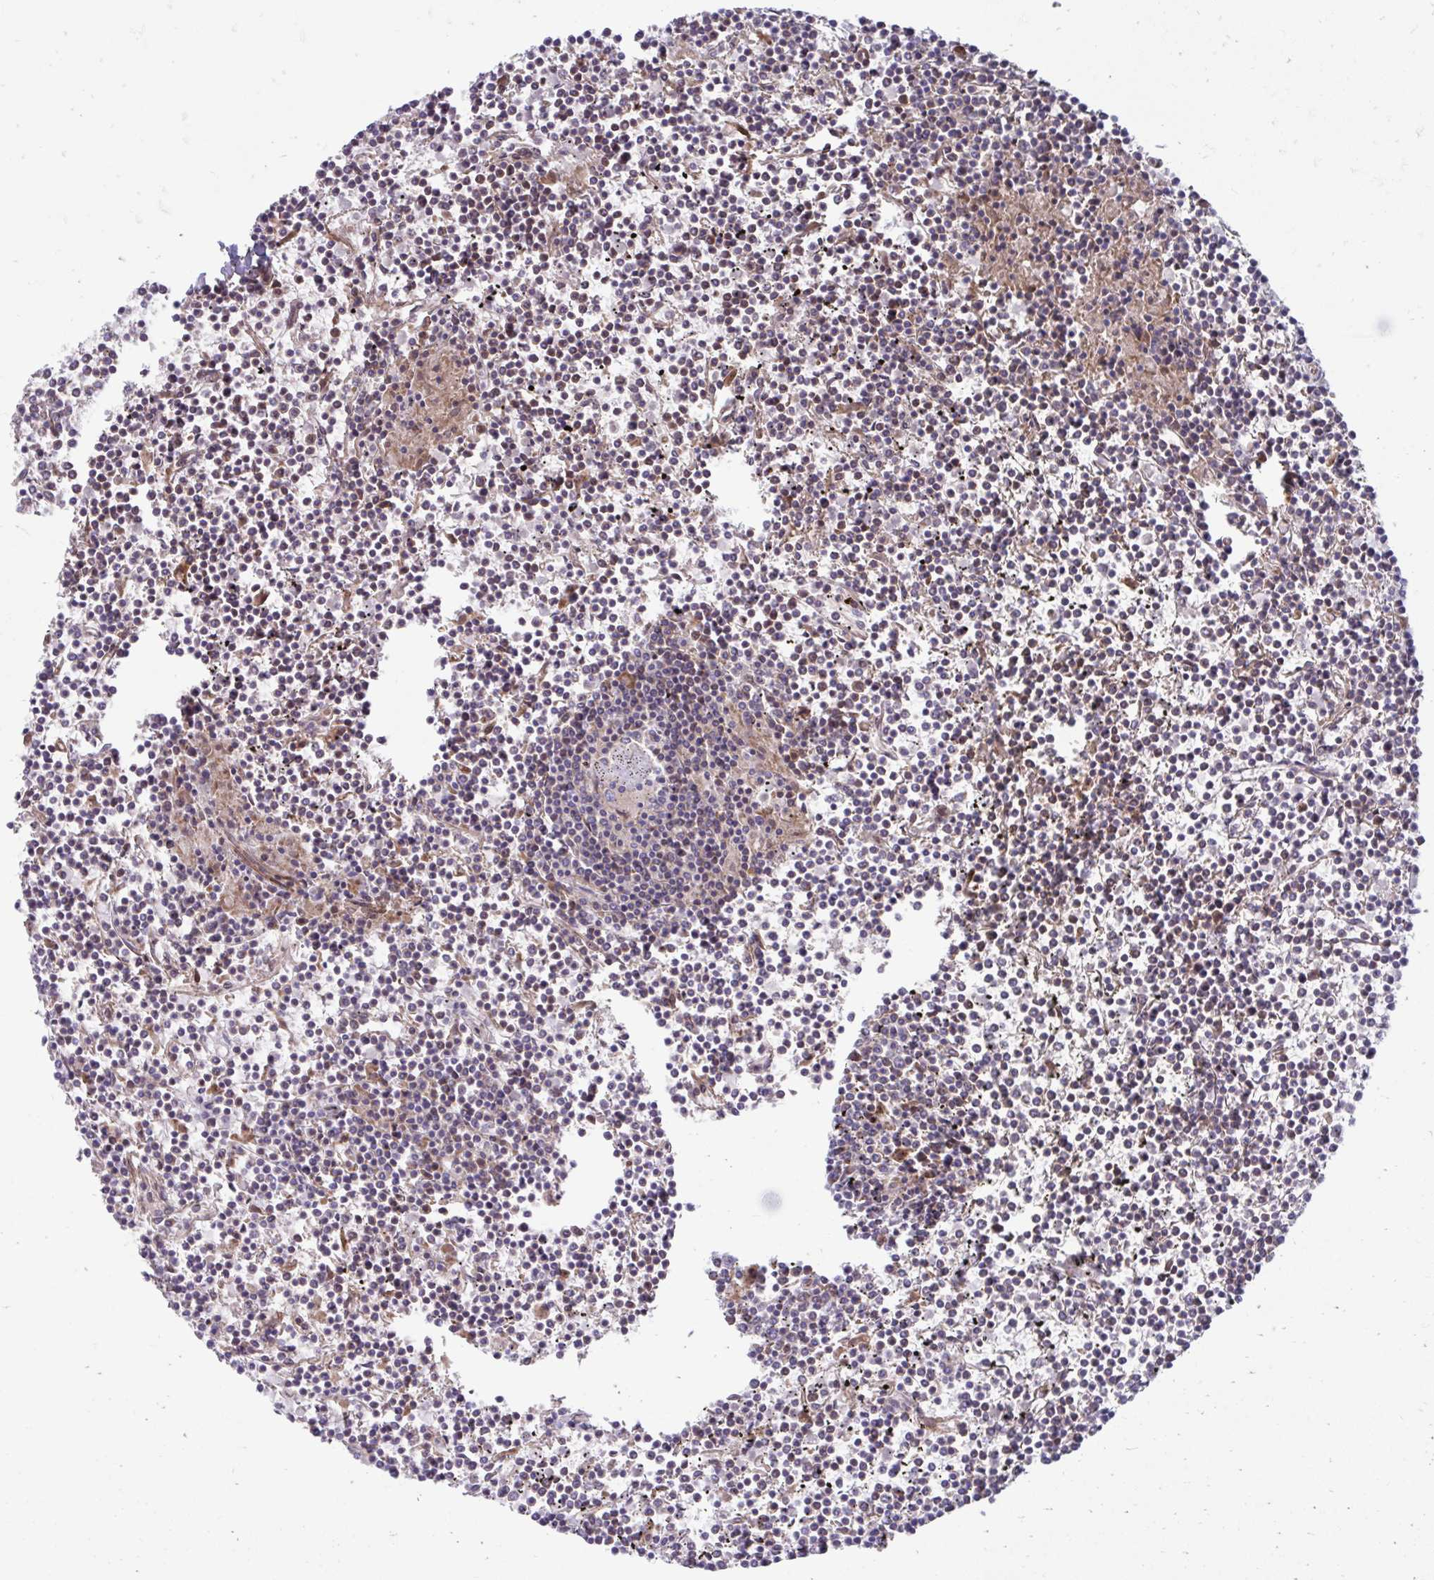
{"staining": {"intensity": "weak", "quantity": "25%-75%", "location": "cytoplasmic/membranous"}, "tissue": "lymphoma", "cell_type": "Tumor cells", "image_type": "cancer", "snomed": [{"axis": "morphology", "description": "Malignant lymphoma, non-Hodgkin's type, Low grade"}, {"axis": "topography", "description": "Spleen"}], "caption": "High-power microscopy captured an immunohistochemistry (IHC) photomicrograph of lymphoma, revealing weak cytoplasmic/membranous positivity in approximately 25%-75% of tumor cells. Nuclei are stained in blue.", "gene": "ITPR2", "patient": {"sex": "female", "age": 19}}